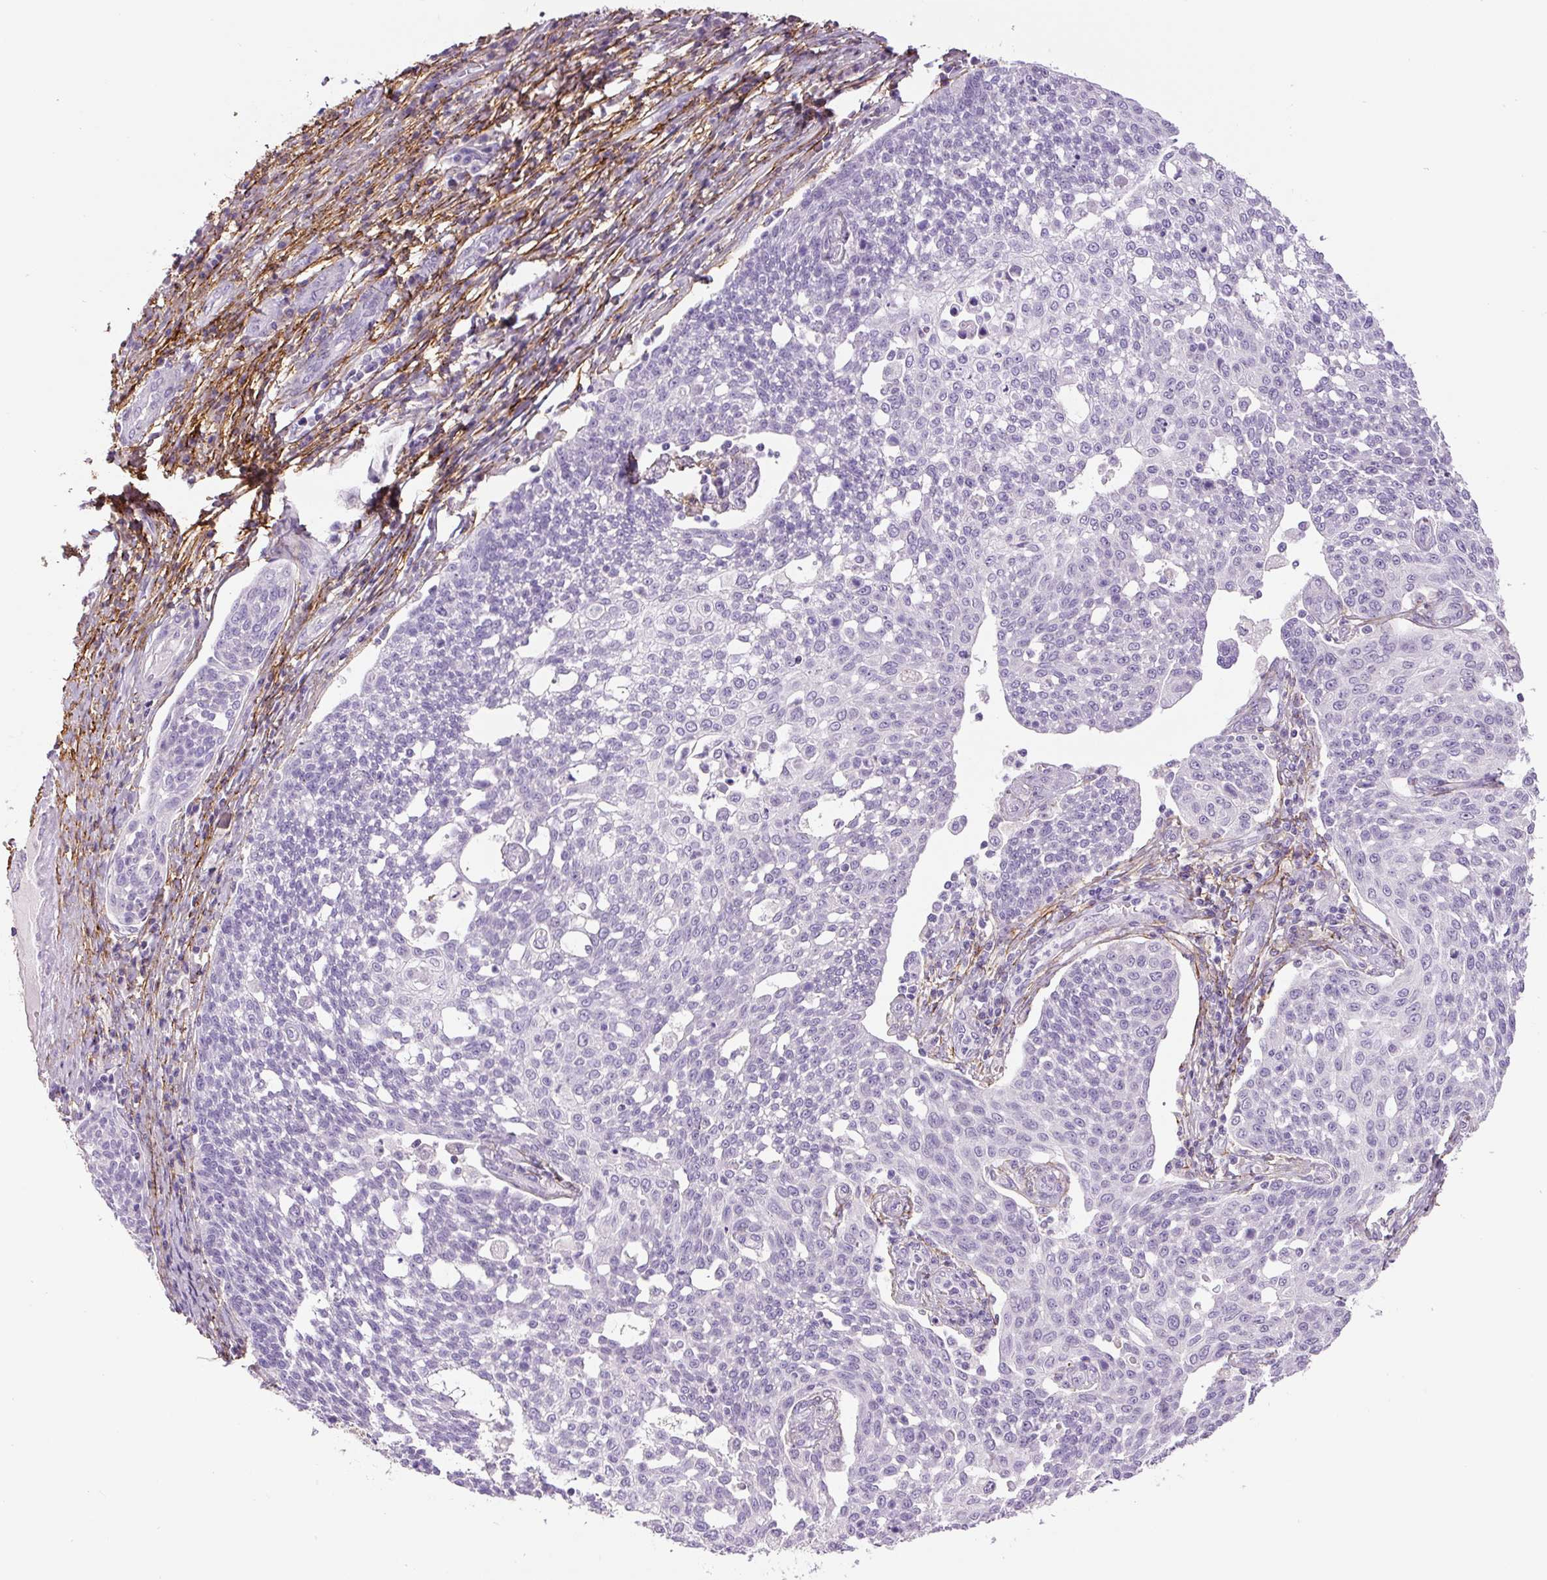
{"staining": {"intensity": "negative", "quantity": "none", "location": "none"}, "tissue": "cervical cancer", "cell_type": "Tumor cells", "image_type": "cancer", "snomed": [{"axis": "morphology", "description": "Squamous cell carcinoma, NOS"}, {"axis": "topography", "description": "Cervix"}], "caption": "DAB immunohistochemical staining of cervical cancer displays no significant expression in tumor cells.", "gene": "FBN1", "patient": {"sex": "female", "age": 34}}